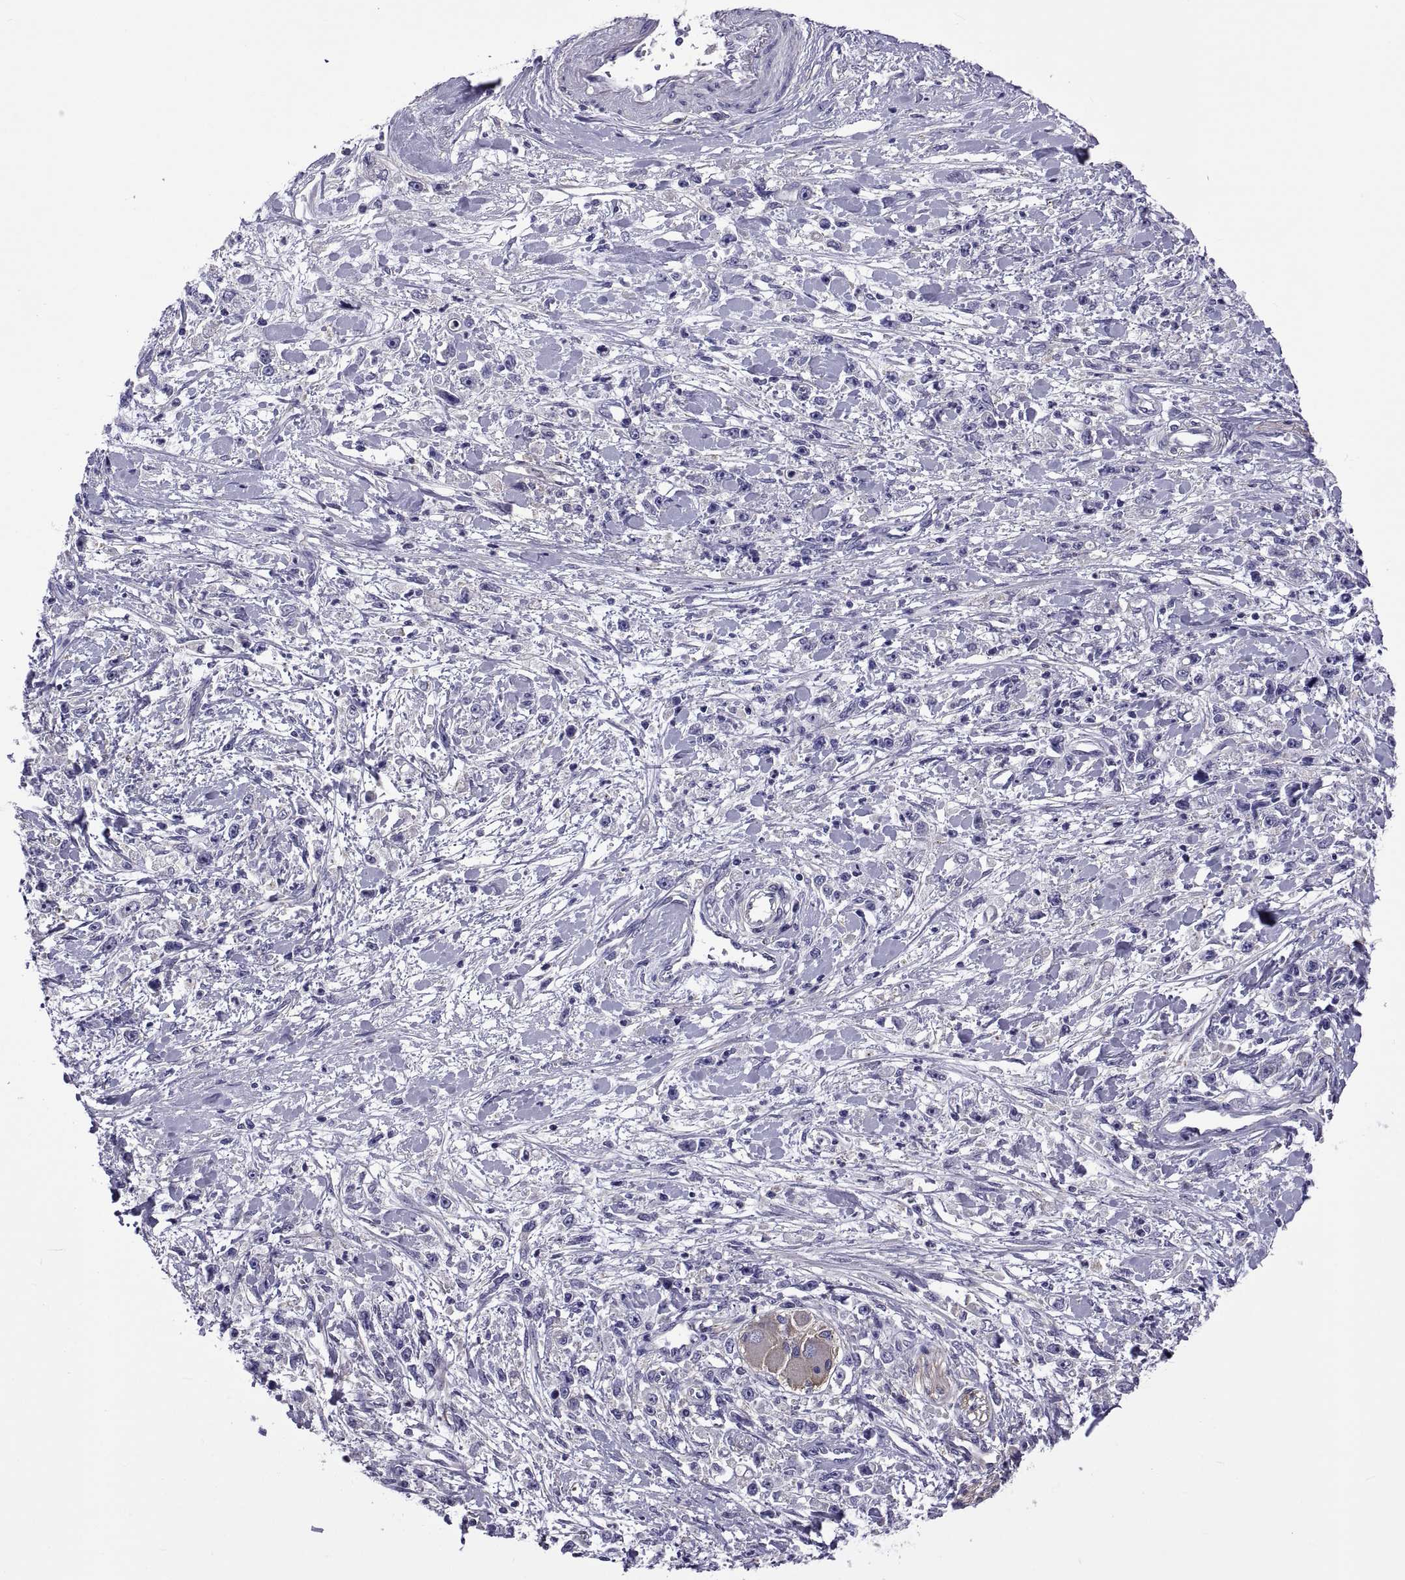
{"staining": {"intensity": "negative", "quantity": "none", "location": "none"}, "tissue": "stomach cancer", "cell_type": "Tumor cells", "image_type": "cancer", "snomed": [{"axis": "morphology", "description": "Adenocarcinoma, NOS"}, {"axis": "topography", "description": "Stomach"}], "caption": "IHC histopathology image of neoplastic tissue: stomach cancer stained with DAB displays no significant protein positivity in tumor cells. The staining was performed using DAB to visualize the protein expression in brown, while the nuclei were stained in blue with hematoxylin (Magnification: 20x).", "gene": "TMC3", "patient": {"sex": "female", "age": 59}}